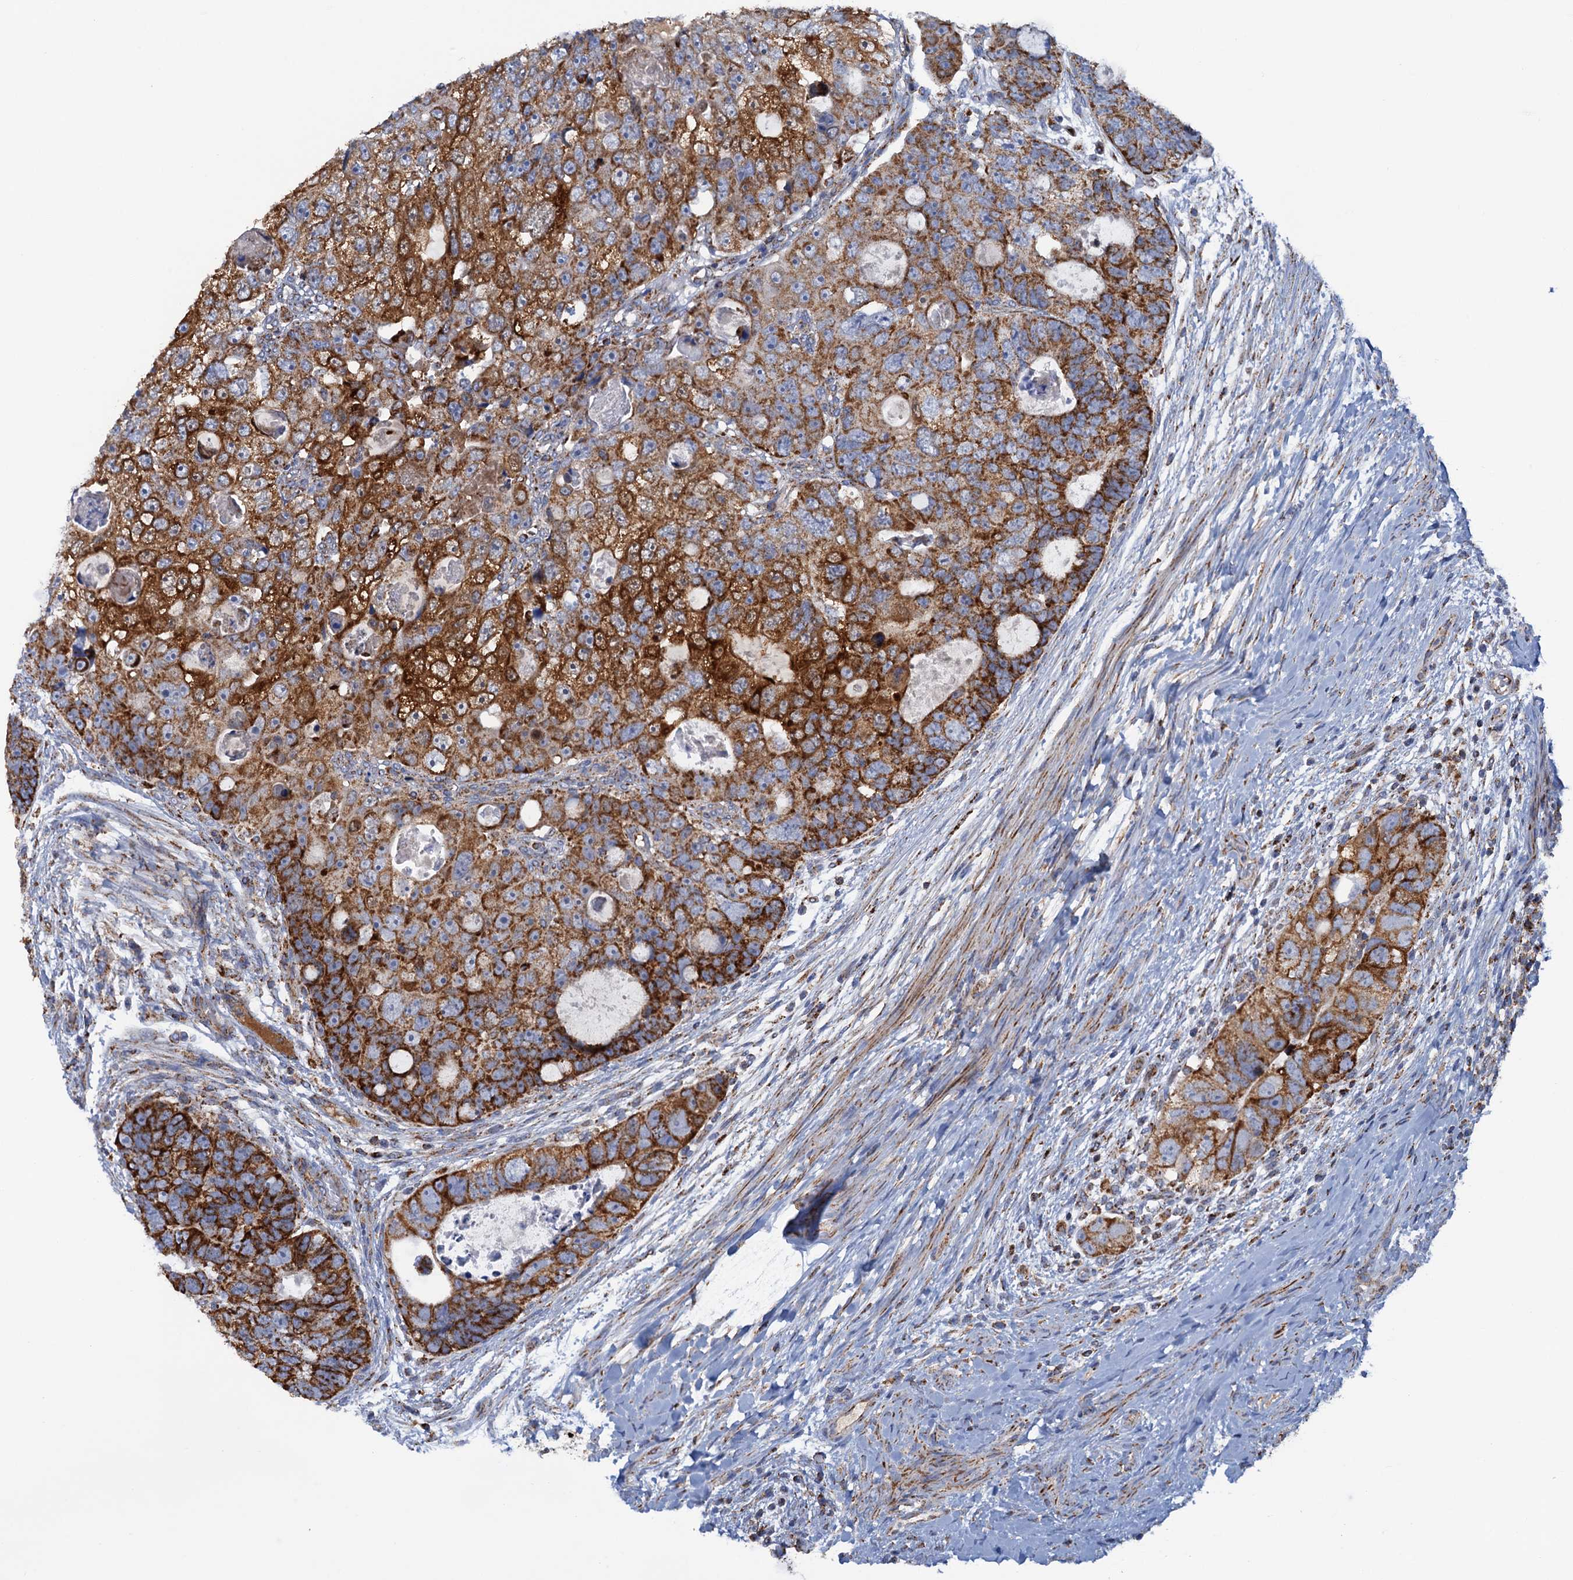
{"staining": {"intensity": "strong", "quantity": ">75%", "location": "cytoplasmic/membranous"}, "tissue": "colorectal cancer", "cell_type": "Tumor cells", "image_type": "cancer", "snomed": [{"axis": "morphology", "description": "Adenocarcinoma, NOS"}, {"axis": "topography", "description": "Rectum"}], "caption": "Colorectal cancer stained with IHC demonstrates strong cytoplasmic/membranous staining in about >75% of tumor cells.", "gene": "GTPBP3", "patient": {"sex": "male", "age": 59}}